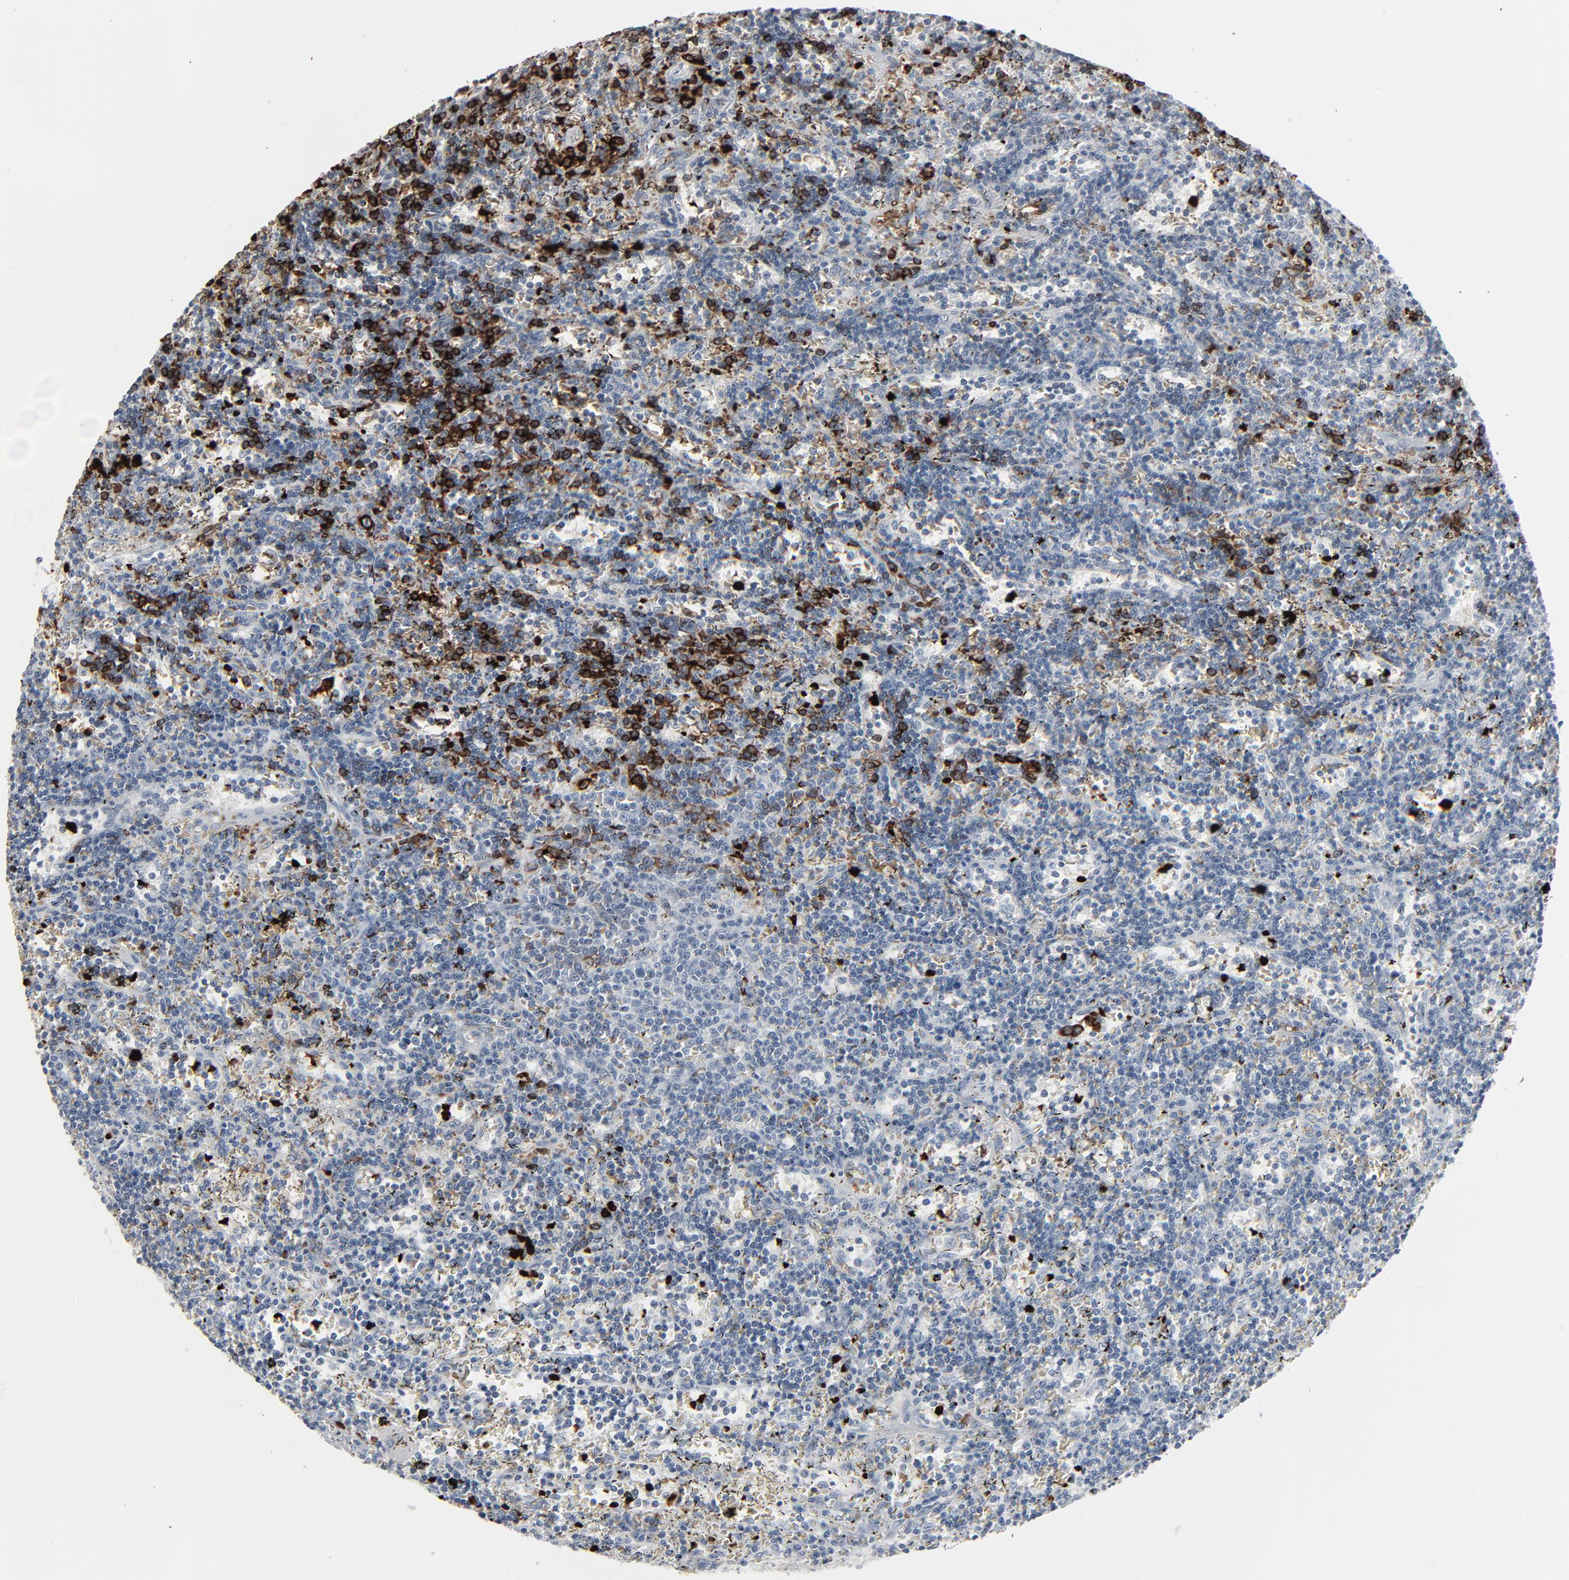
{"staining": {"intensity": "strong", "quantity": "<25%", "location": "cytoplasmic/membranous,nuclear"}, "tissue": "lymphoma", "cell_type": "Tumor cells", "image_type": "cancer", "snomed": [{"axis": "morphology", "description": "Malignant lymphoma, non-Hodgkin's type, Low grade"}, {"axis": "topography", "description": "Spleen"}], "caption": "Protein staining displays strong cytoplasmic/membranous and nuclear staining in about <25% of tumor cells in lymphoma.", "gene": "SAGE1", "patient": {"sex": "male", "age": 60}}